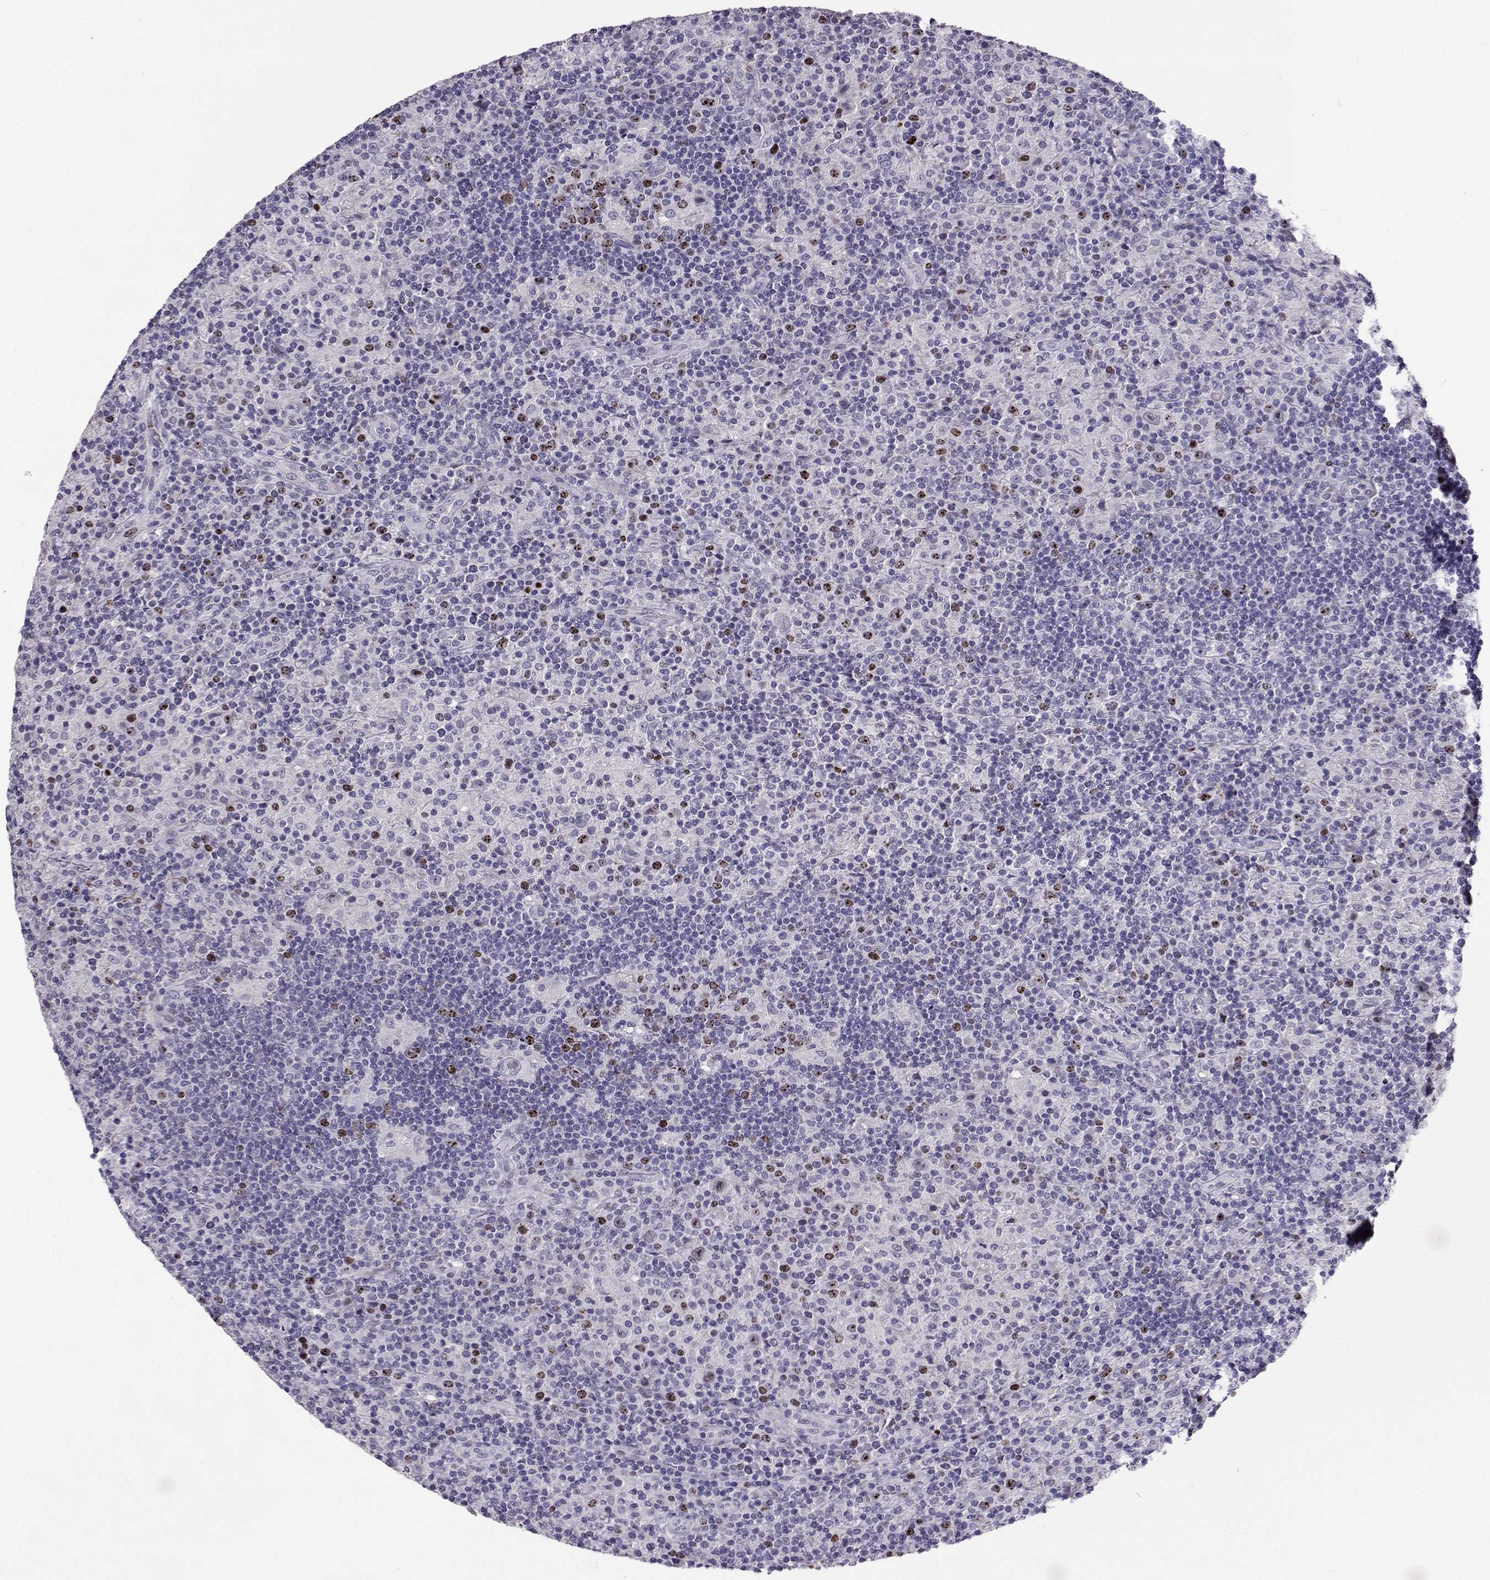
{"staining": {"intensity": "negative", "quantity": "none", "location": "none"}, "tissue": "lymphoma", "cell_type": "Tumor cells", "image_type": "cancer", "snomed": [{"axis": "morphology", "description": "Hodgkin's disease, NOS"}, {"axis": "topography", "description": "Lymph node"}], "caption": "Immunohistochemistry (IHC) of human Hodgkin's disease demonstrates no expression in tumor cells.", "gene": "NPW", "patient": {"sex": "male", "age": 70}}